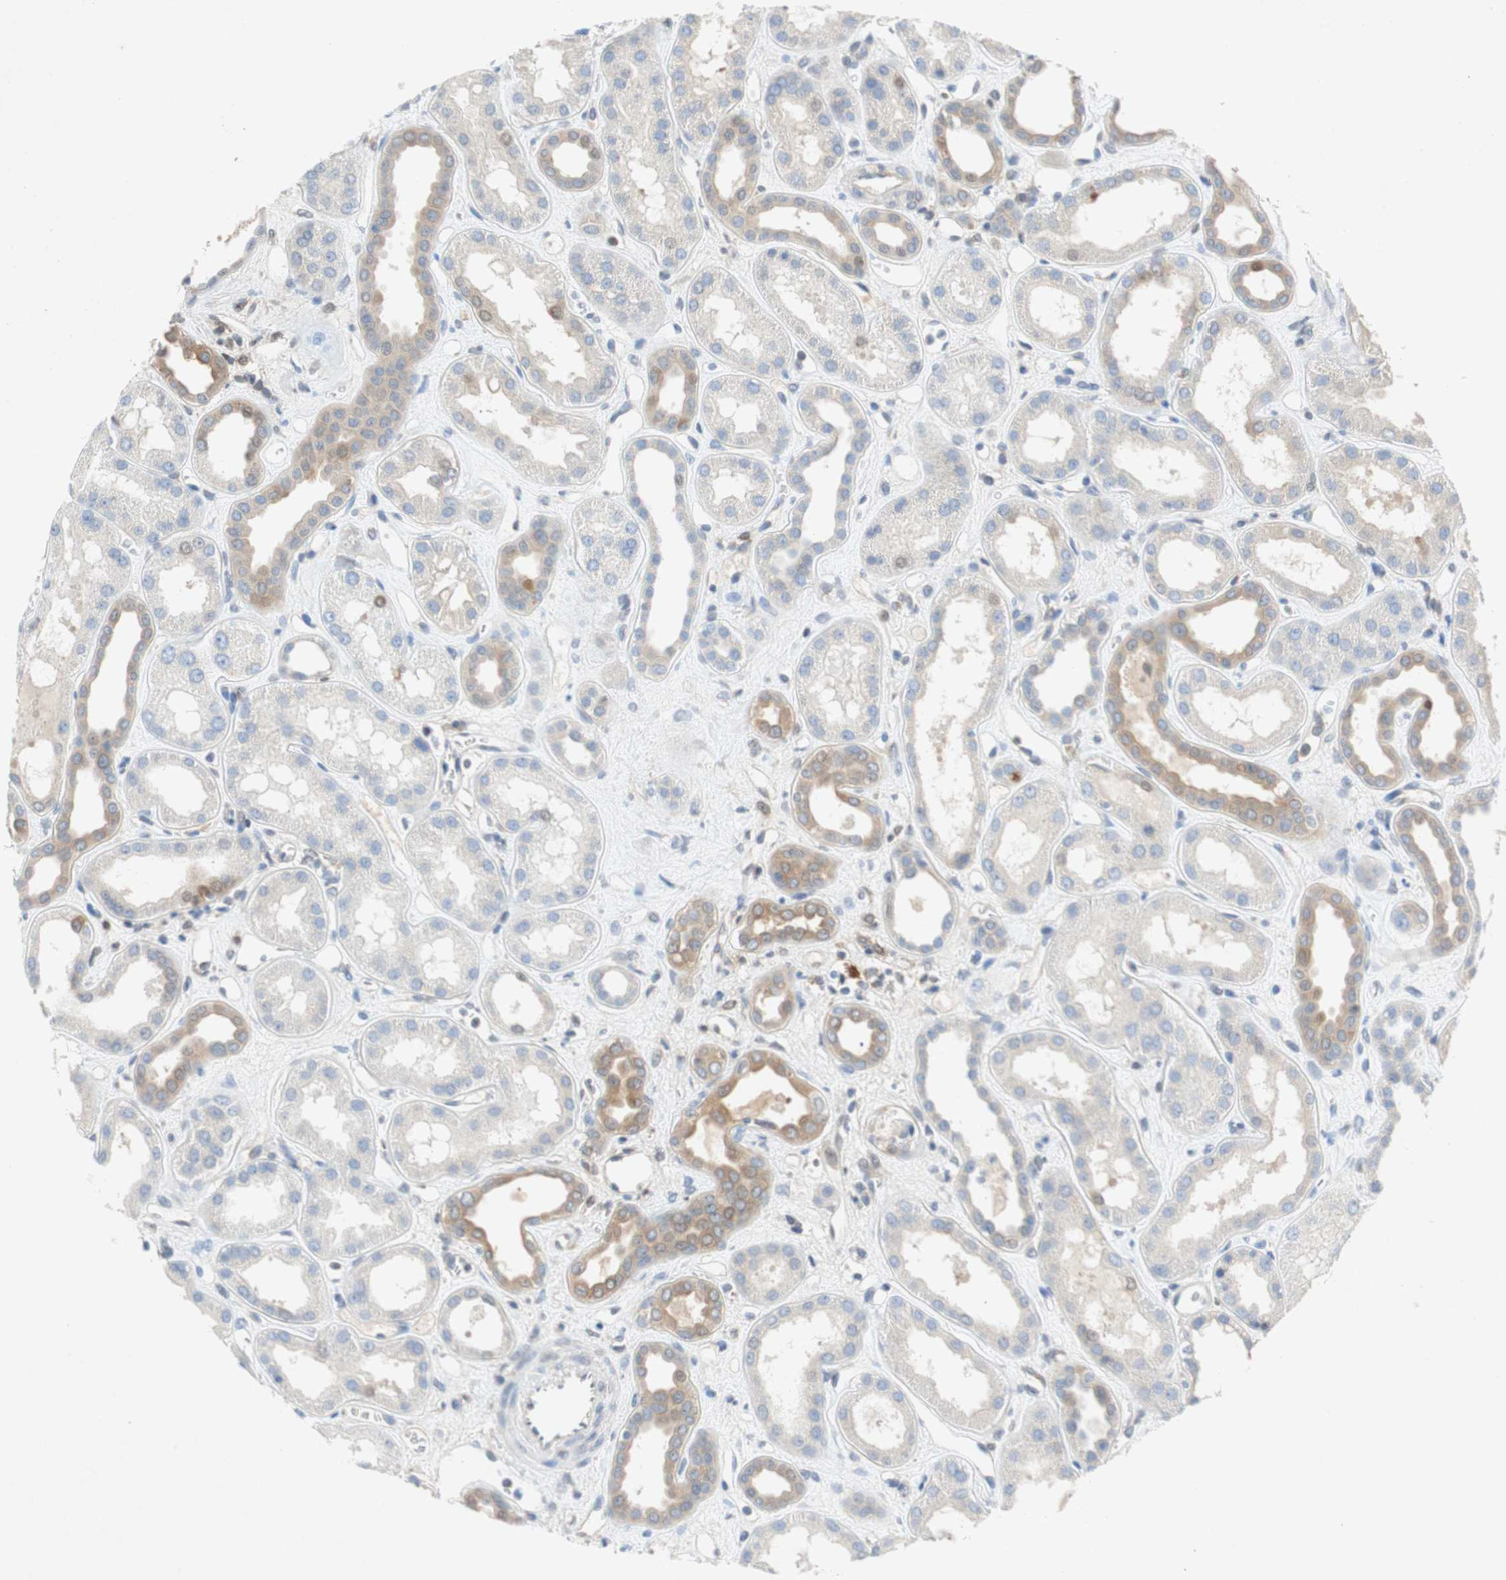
{"staining": {"intensity": "weak", "quantity": "<25%", "location": "cytoplasmic/membranous"}, "tissue": "kidney", "cell_type": "Cells in glomeruli", "image_type": "normal", "snomed": [{"axis": "morphology", "description": "Normal tissue, NOS"}, {"axis": "topography", "description": "Kidney"}], "caption": "Protein analysis of normal kidney displays no significant staining in cells in glomeruli. Brightfield microscopy of IHC stained with DAB (3,3'-diaminobenzidine) (brown) and hematoxylin (blue), captured at high magnification.", "gene": "RELB", "patient": {"sex": "male", "age": 59}}